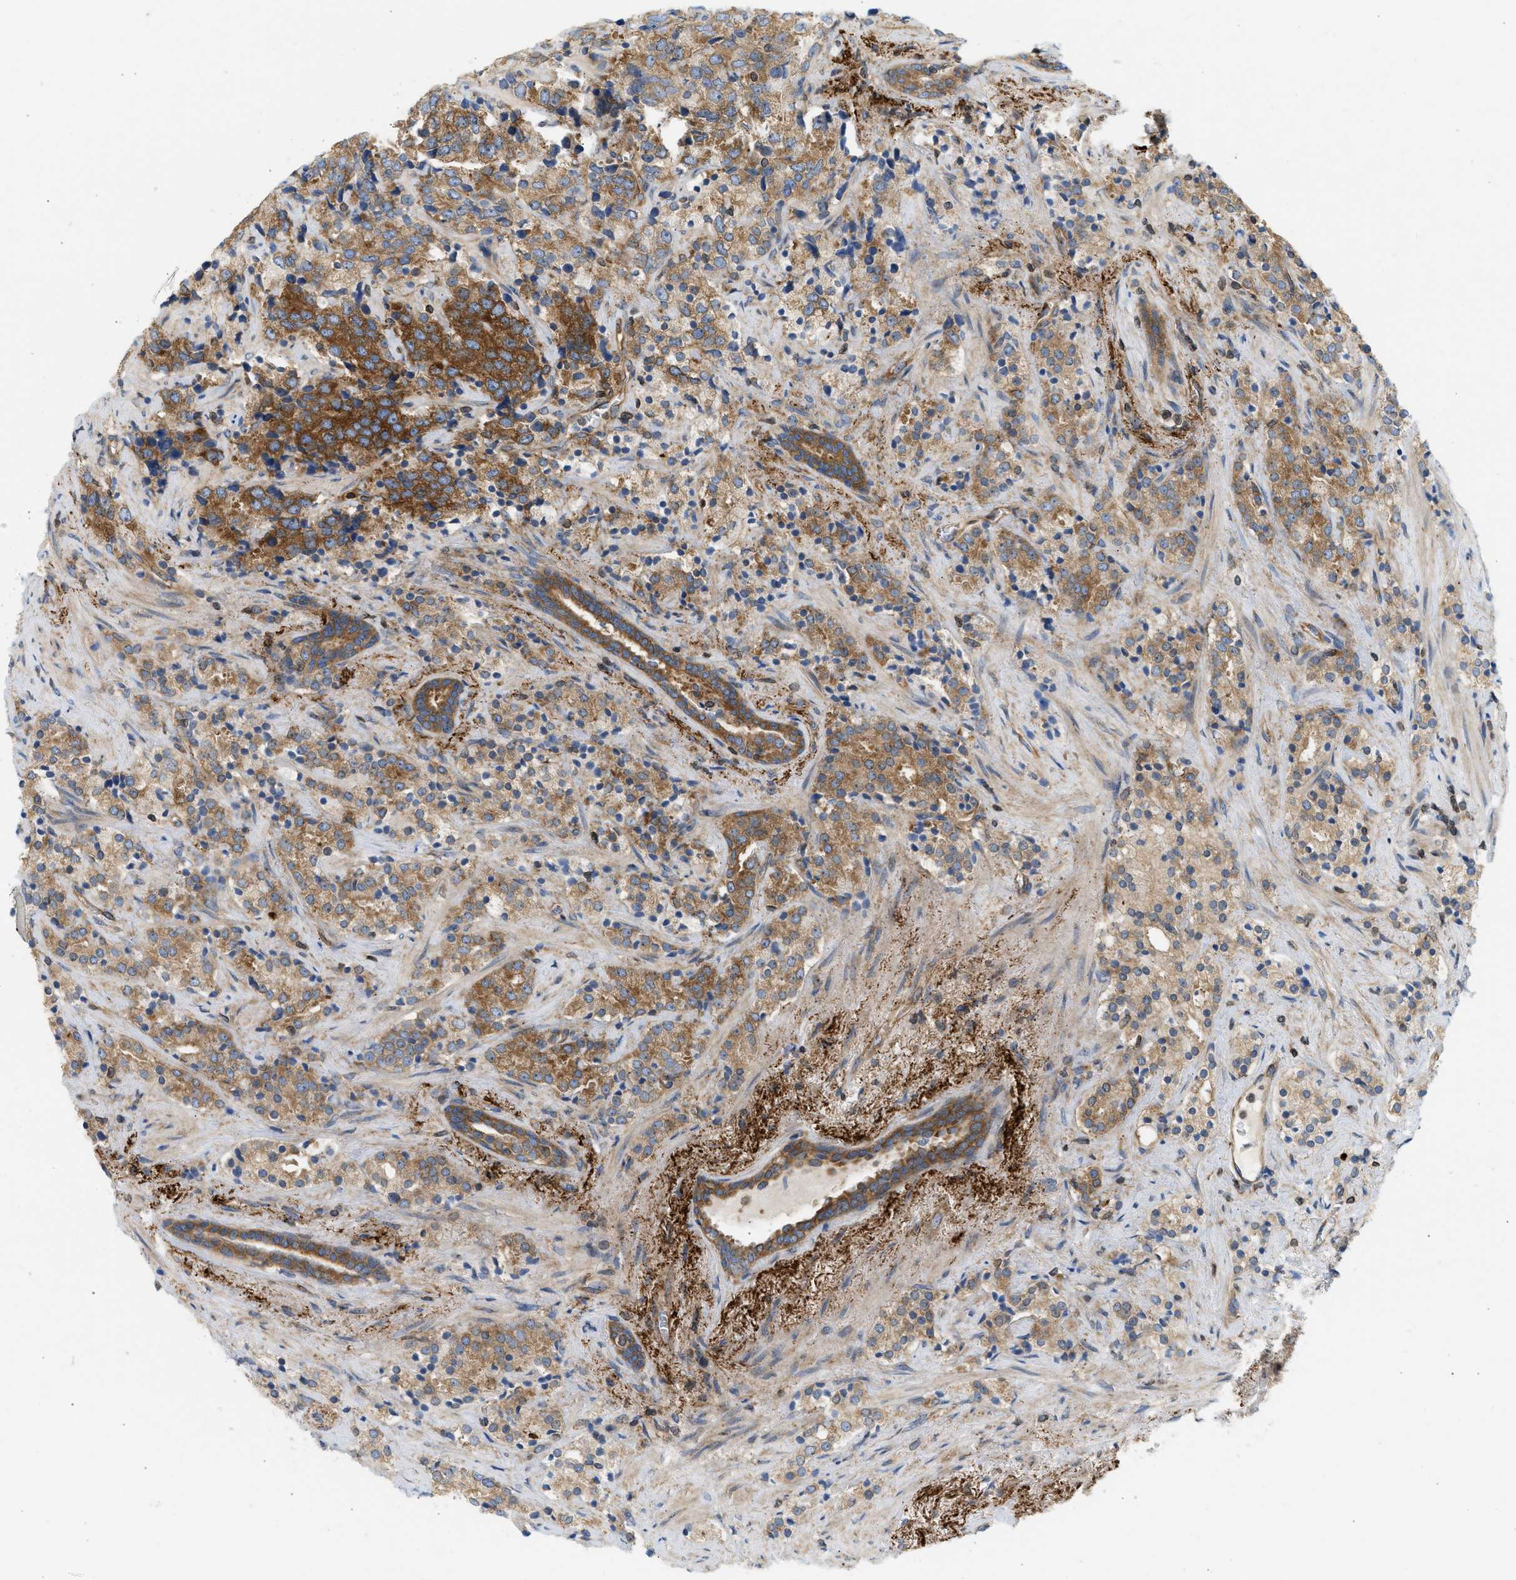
{"staining": {"intensity": "moderate", "quantity": ">75%", "location": "cytoplasmic/membranous"}, "tissue": "prostate cancer", "cell_type": "Tumor cells", "image_type": "cancer", "snomed": [{"axis": "morphology", "description": "Adenocarcinoma, High grade"}, {"axis": "topography", "description": "Prostate"}], "caption": "Protein expression by IHC reveals moderate cytoplasmic/membranous expression in about >75% of tumor cells in prostate high-grade adenocarcinoma.", "gene": "STRN", "patient": {"sex": "male", "age": 71}}